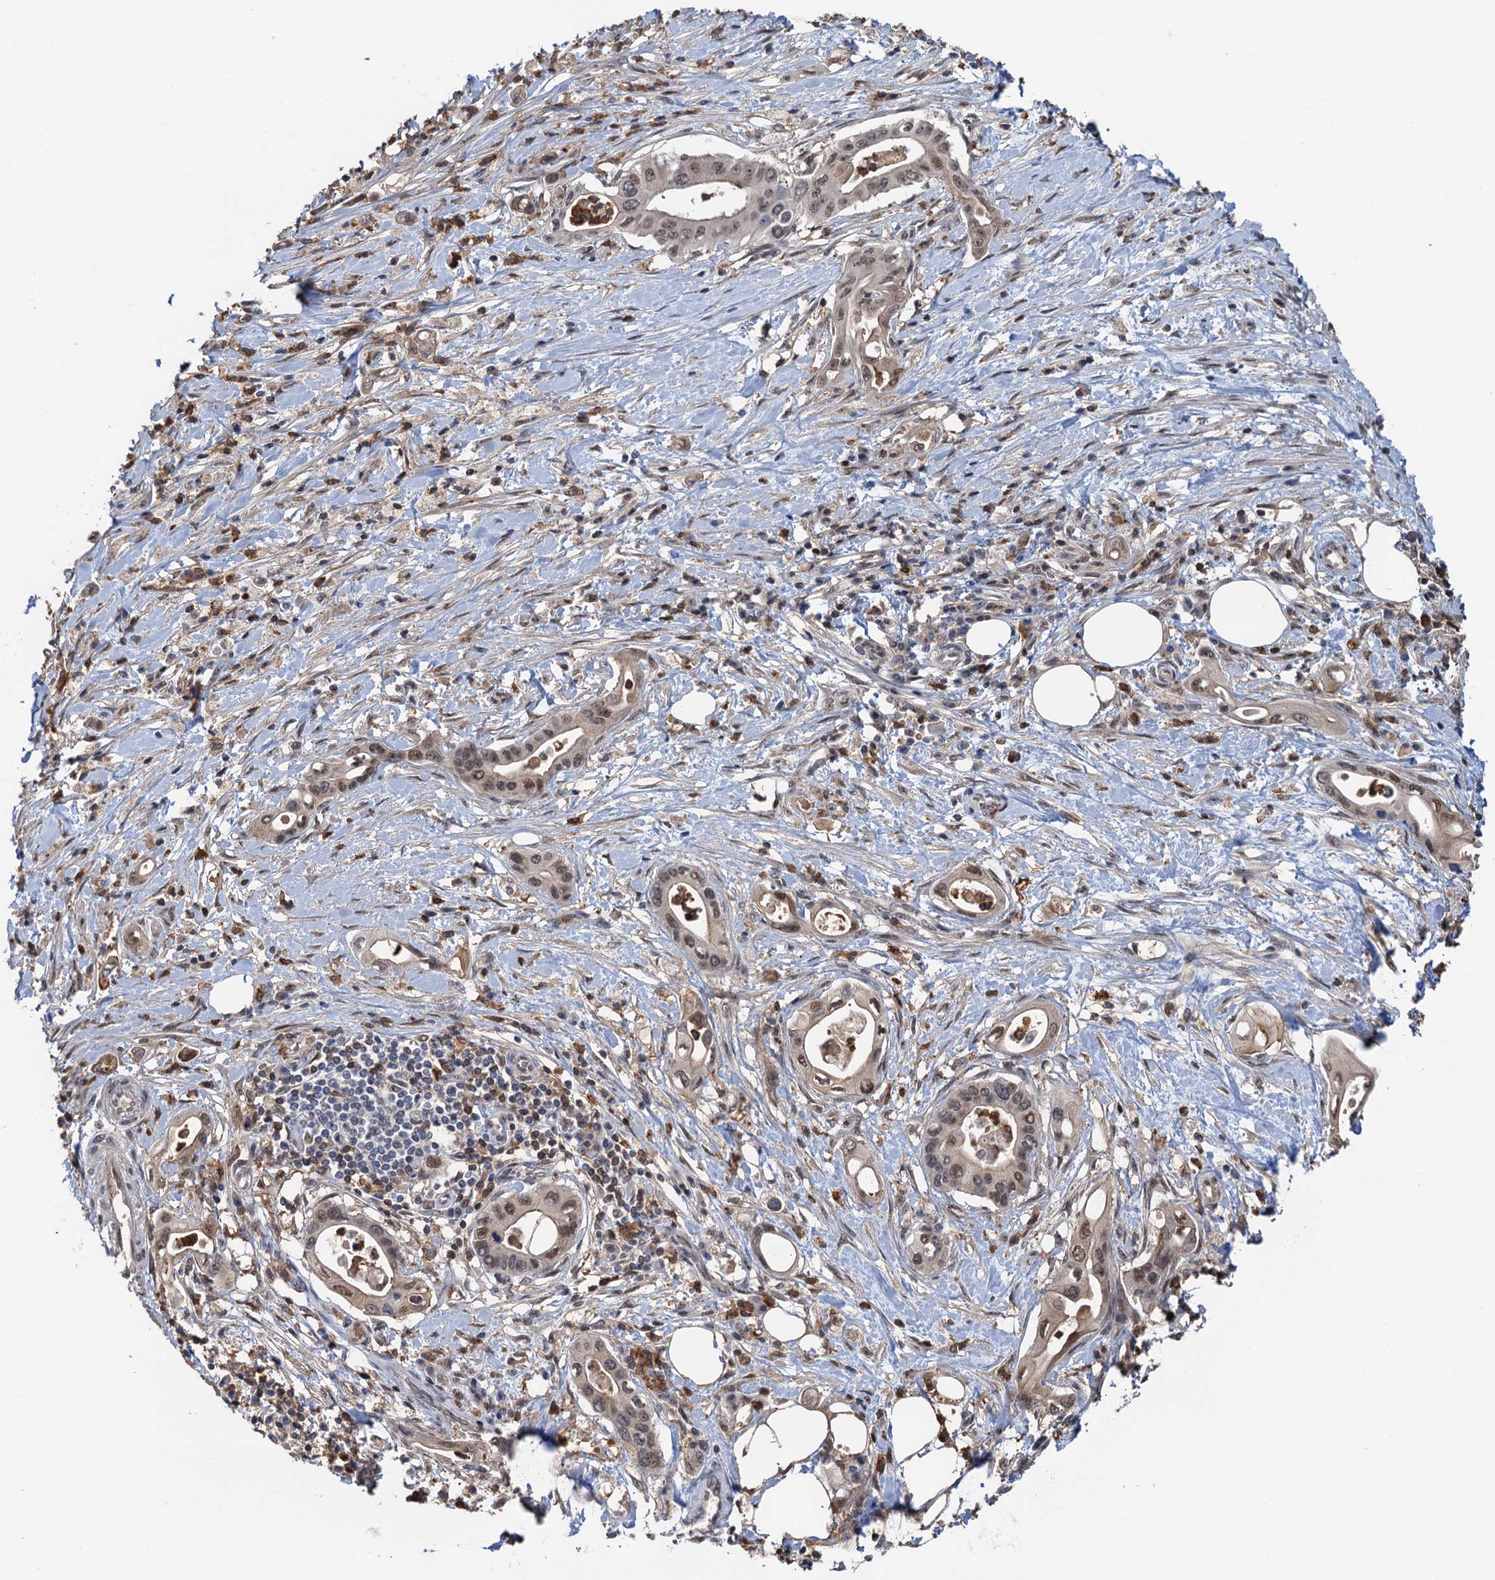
{"staining": {"intensity": "moderate", "quantity": "25%-75%", "location": "nuclear"}, "tissue": "pancreatic cancer", "cell_type": "Tumor cells", "image_type": "cancer", "snomed": [{"axis": "morphology", "description": "Adenocarcinoma, NOS"}, {"axis": "topography", "description": "Pancreas"}], "caption": "A medium amount of moderate nuclear expression is seen in about 25%-75% of tumor cells in pancreatic cancer tissue.", "gene": "ZNF609", "patient": {"sex": "female", "age": 77}}